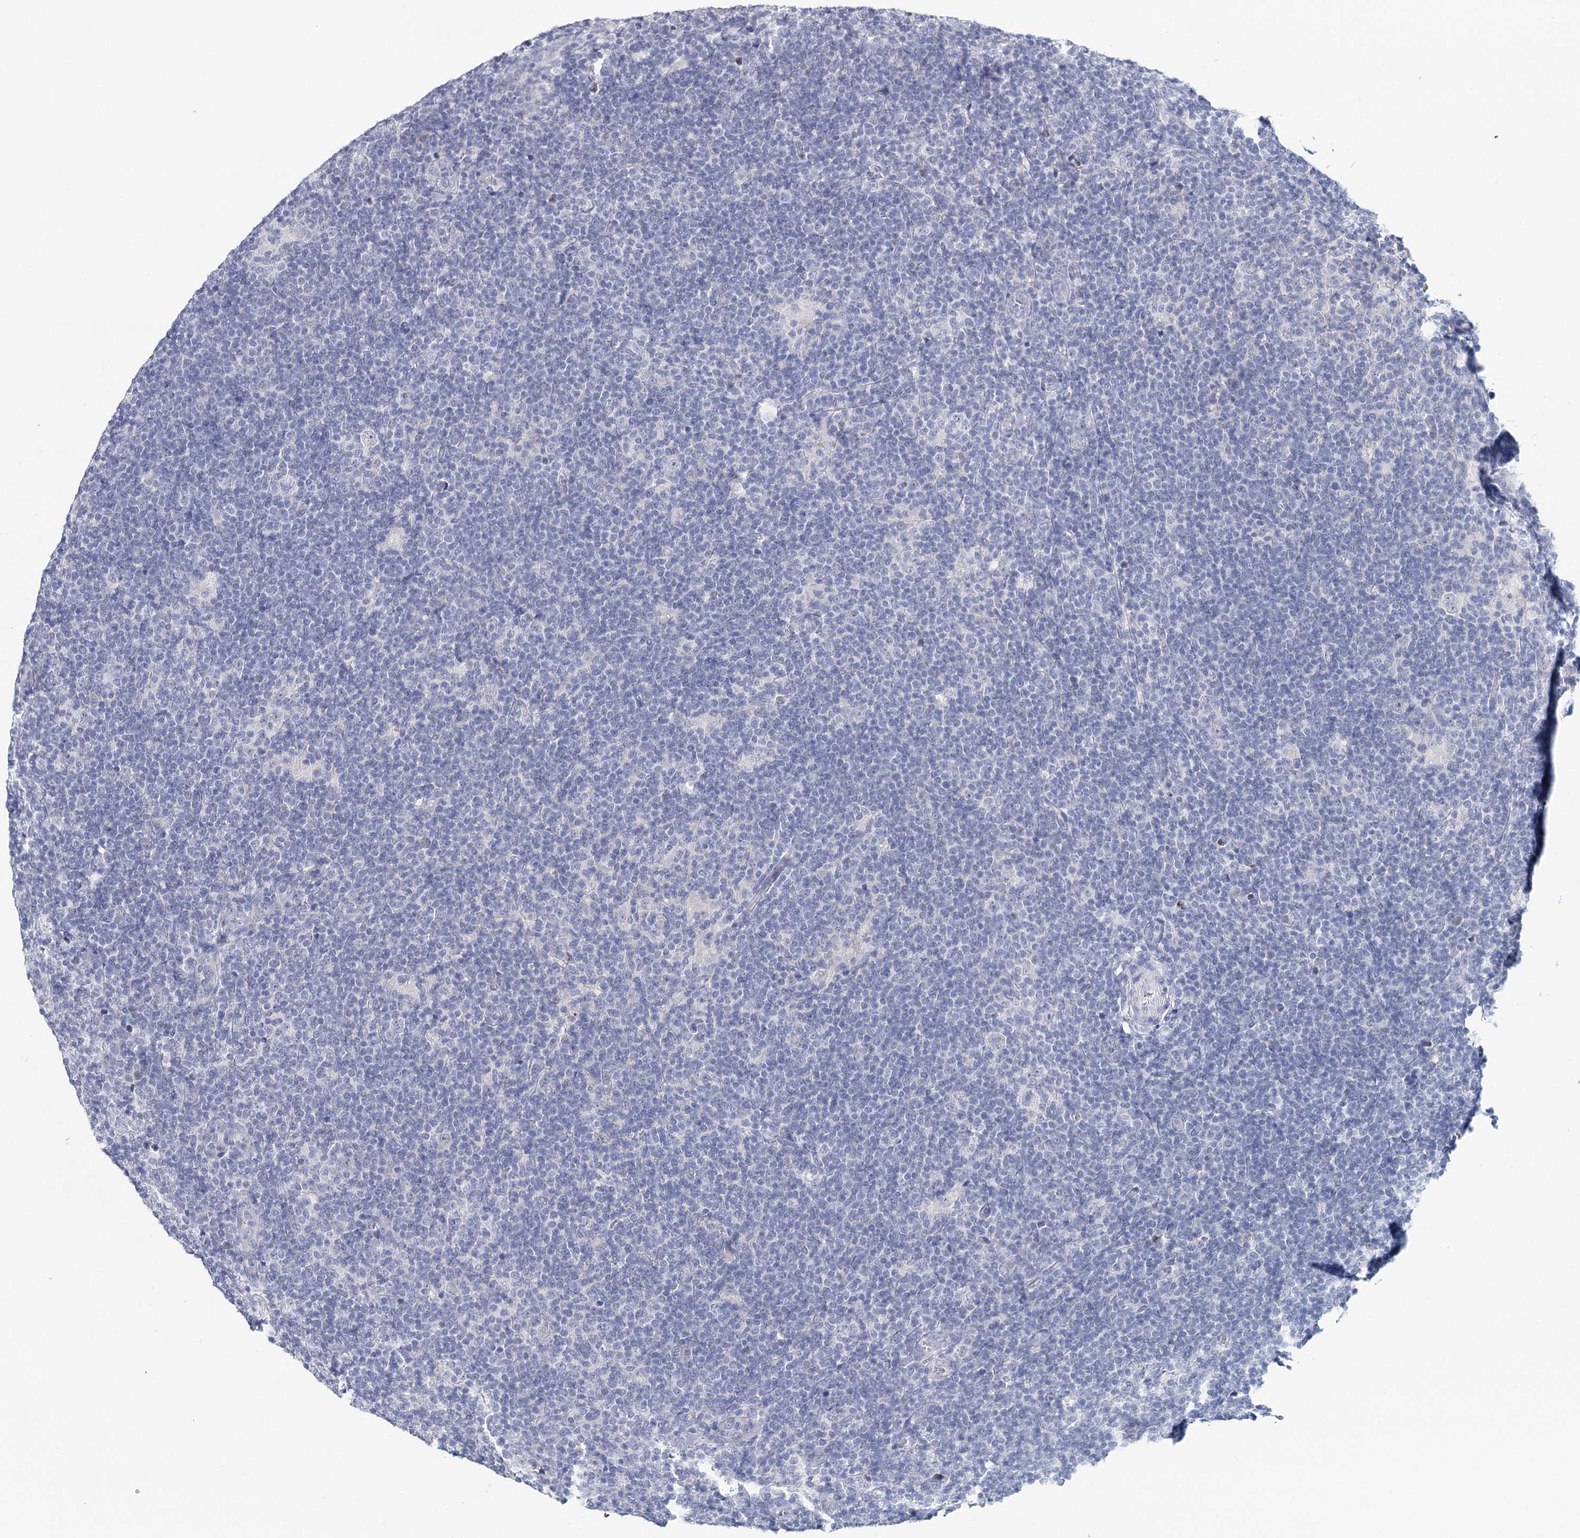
{"staining": {"intensity": "negative", "quantity": "none", "location": "none"}, "tissue": "lymphoma", "cell_type": "Tumor cells", "image_type": "cancer", "snomed": [{"axis": "morphology", "description": "Hodgkin's disease, NOS"}, {"axis": "topography", "description": "Lymph node"}], "caption": "DAB immunohistochemical staining of human lymphoma reveals no significant expression in tumor cells.", "gene": "HSPA4L", "patient": {"sex": "female", "age": 57}}